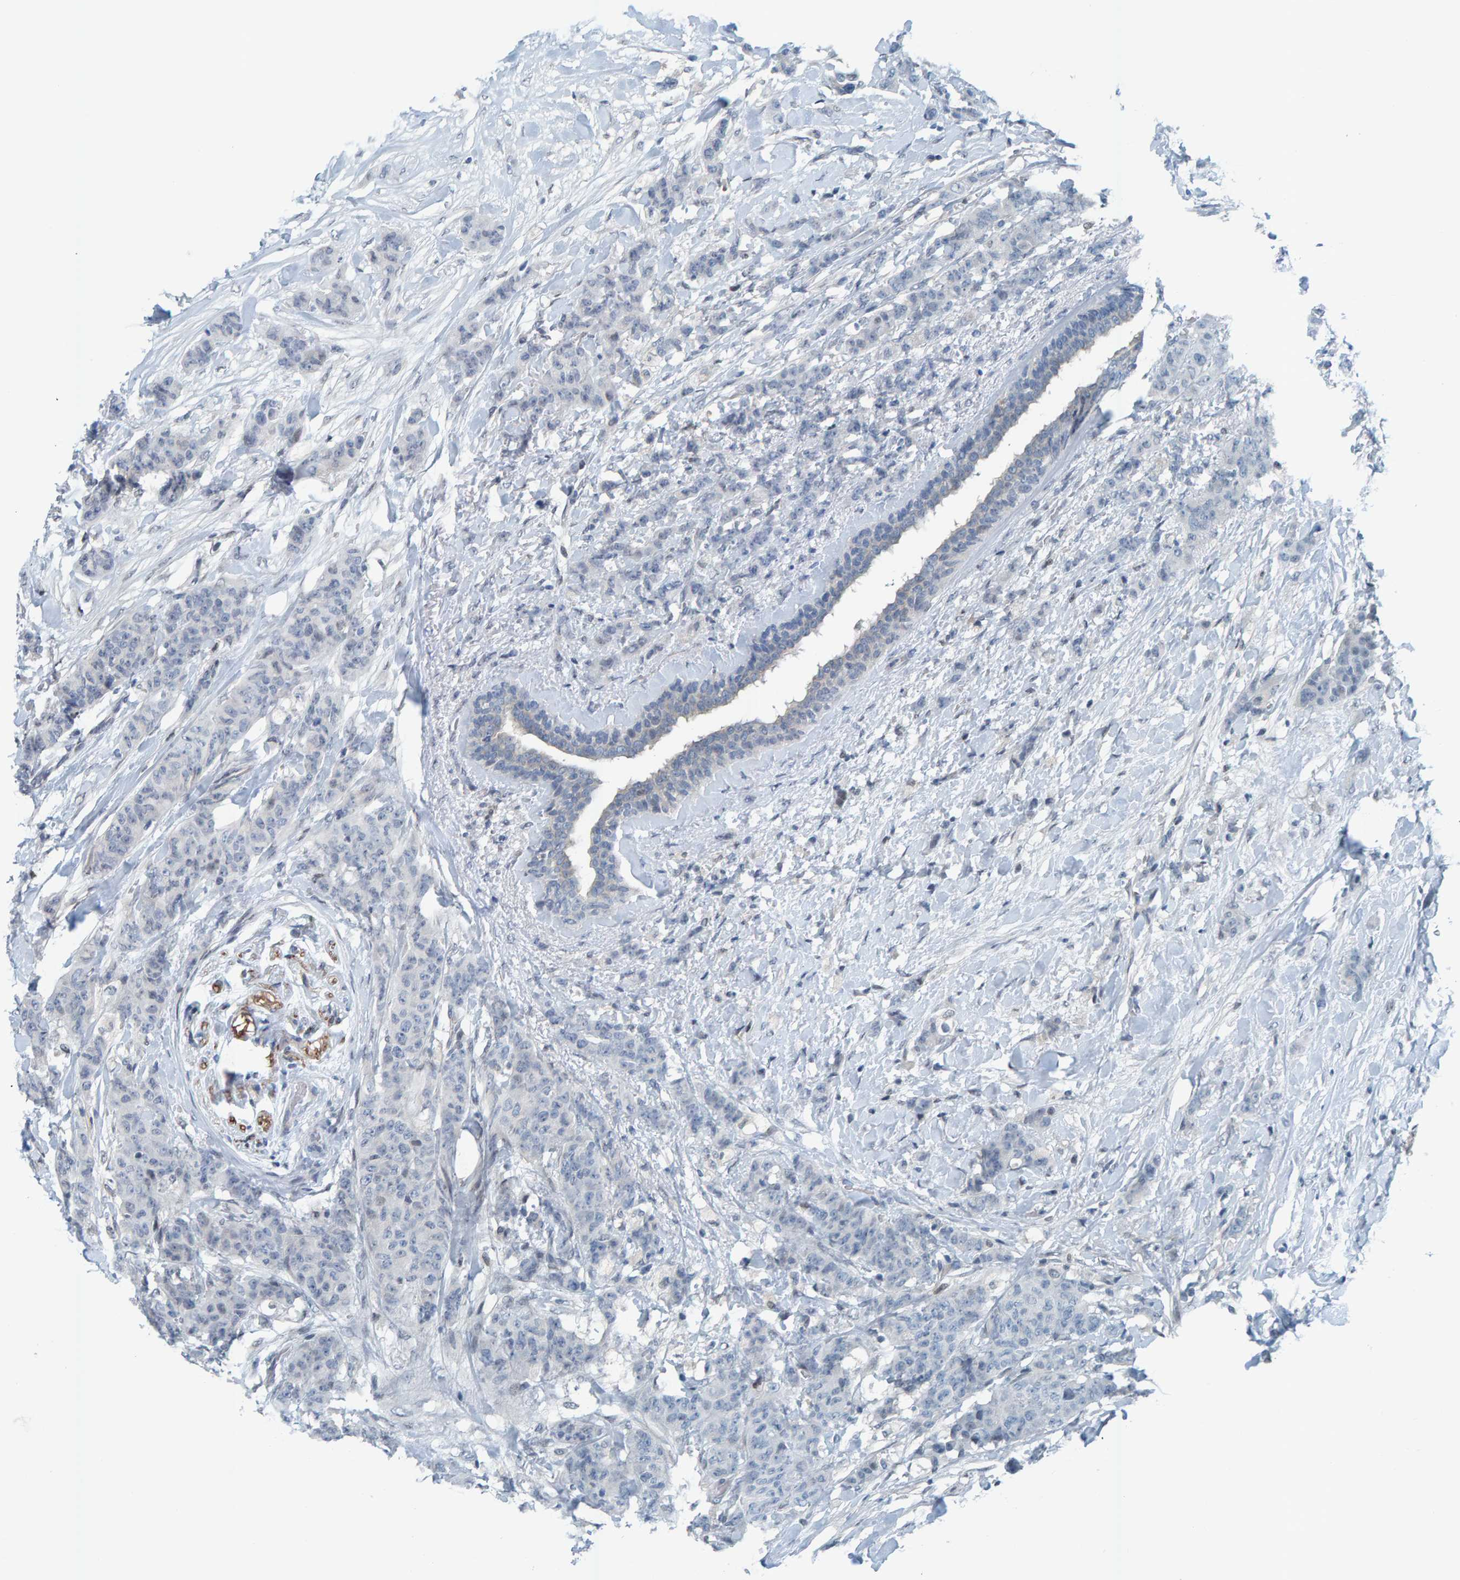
{"staining": {"intensity": "negative", "quantity": "none", "location": "none"}, "tissue": "breast cancer", "cell_type": "Tumor cells", "image_type": "cancer", "snomed": [{"axis": "morphology", "description": "Normal tissue, NOS"}, {"axis": "morphology", "description": "Duct carcinoma"}, {"axis": "topography", "description": "Breast"}], "caption": "High power microscopy image of an immunohistochemistry (IHC) photomicrograph of breast cancer (intraductal carcinoma), revealing no significant positivity in tumor cells.", "gene": "CNP", "patient": {"sex": "female", "age": 40}}